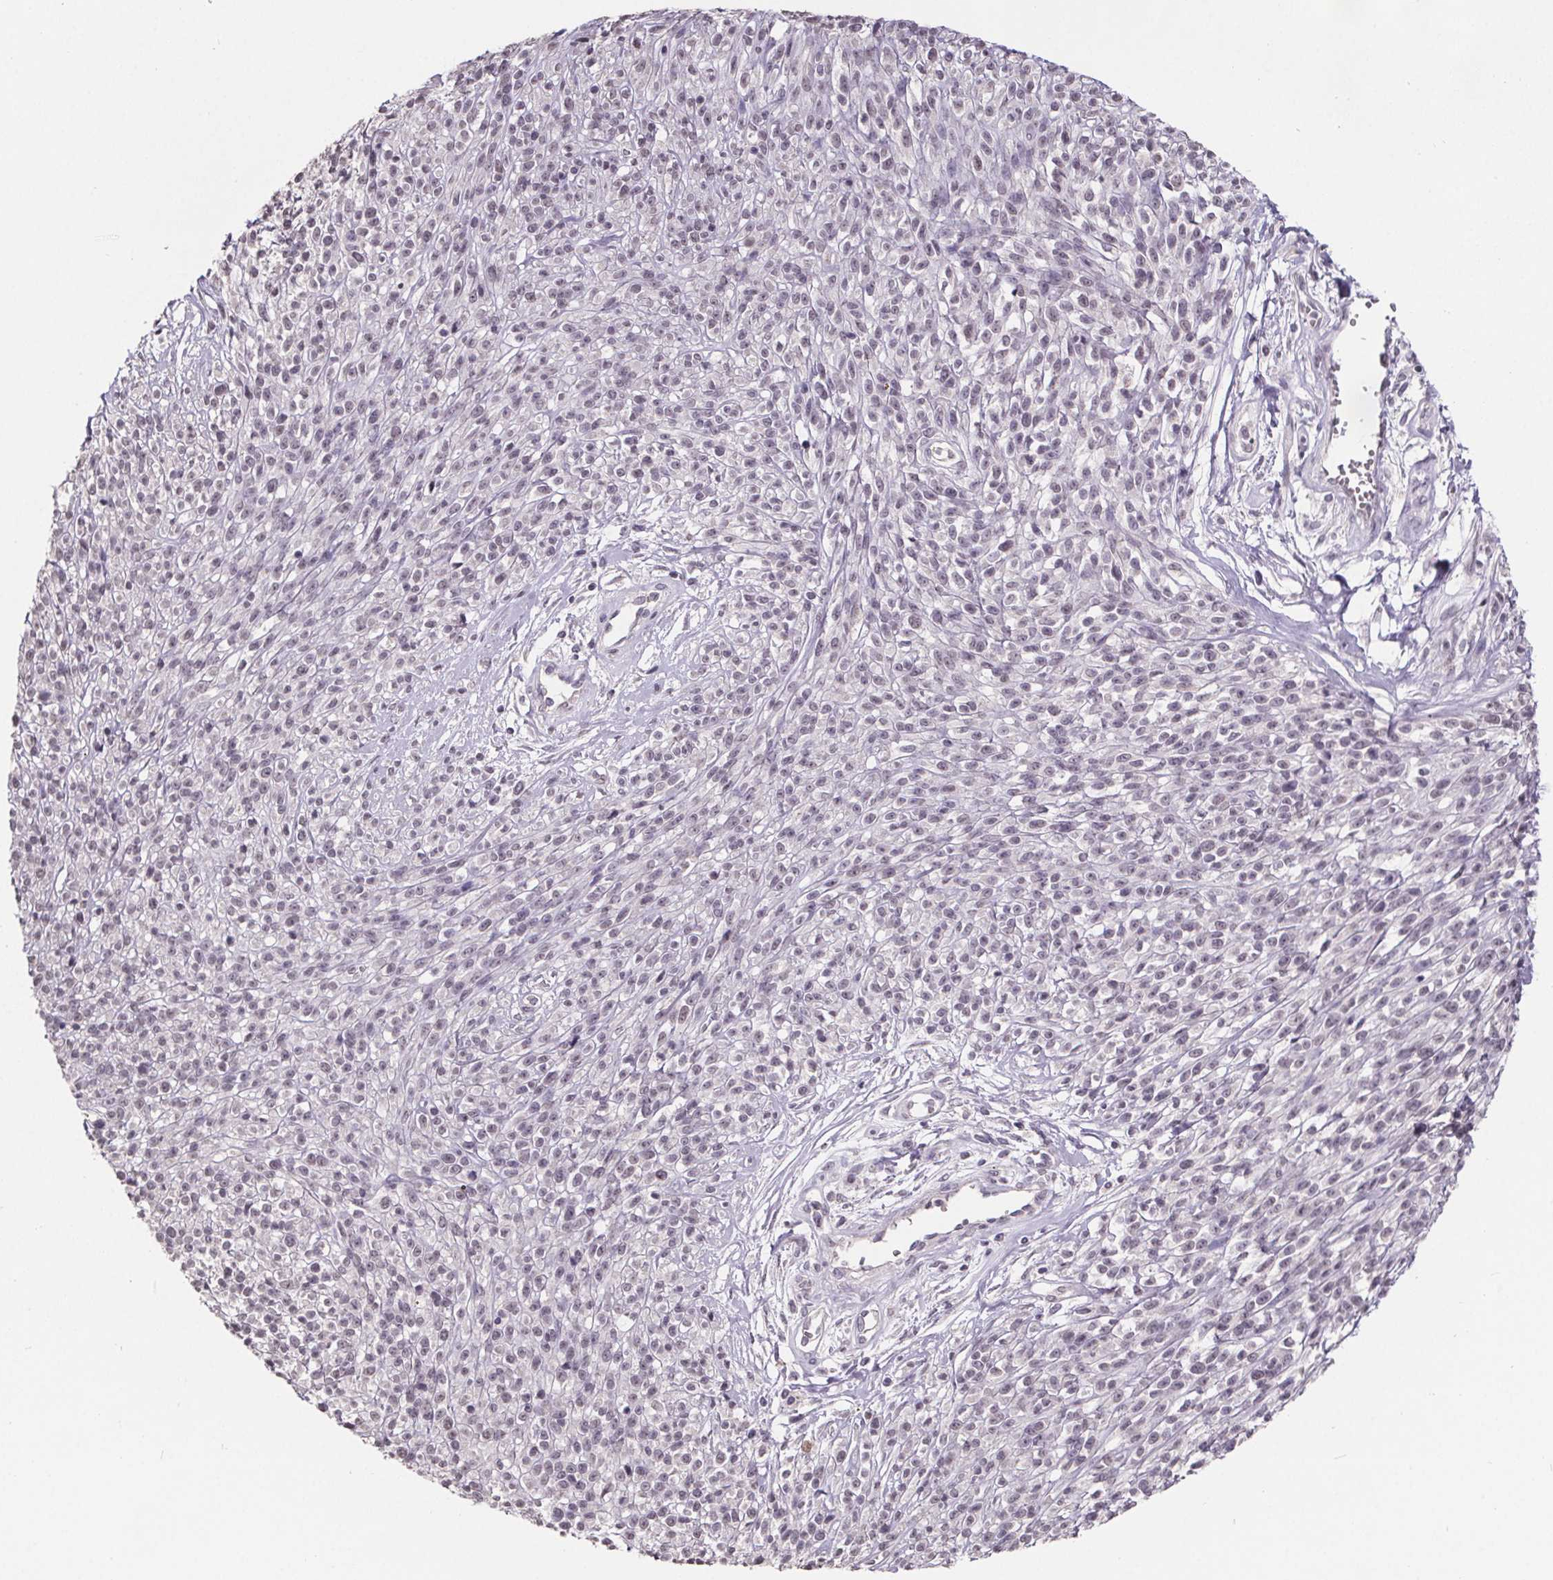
{"staining": {"intensity": "negative", "quantity": "none", "location": "none"}, "tissue": "melanoma", "cell_type": "Tumor cells", "image_type": "cancer", "snomed": [{"axis": "morphology", "description": "Malignant melanoma, NOS"}, {"axis": "topography", "description": "Skin"}, {"axis": "topography", "description": "Skin of trunk"}], "caption": "Tumor cells are negative for brown protein staining in melanoma.", "gene": "NKX6-1", "patient": {"sex": "male", "age": 74}}